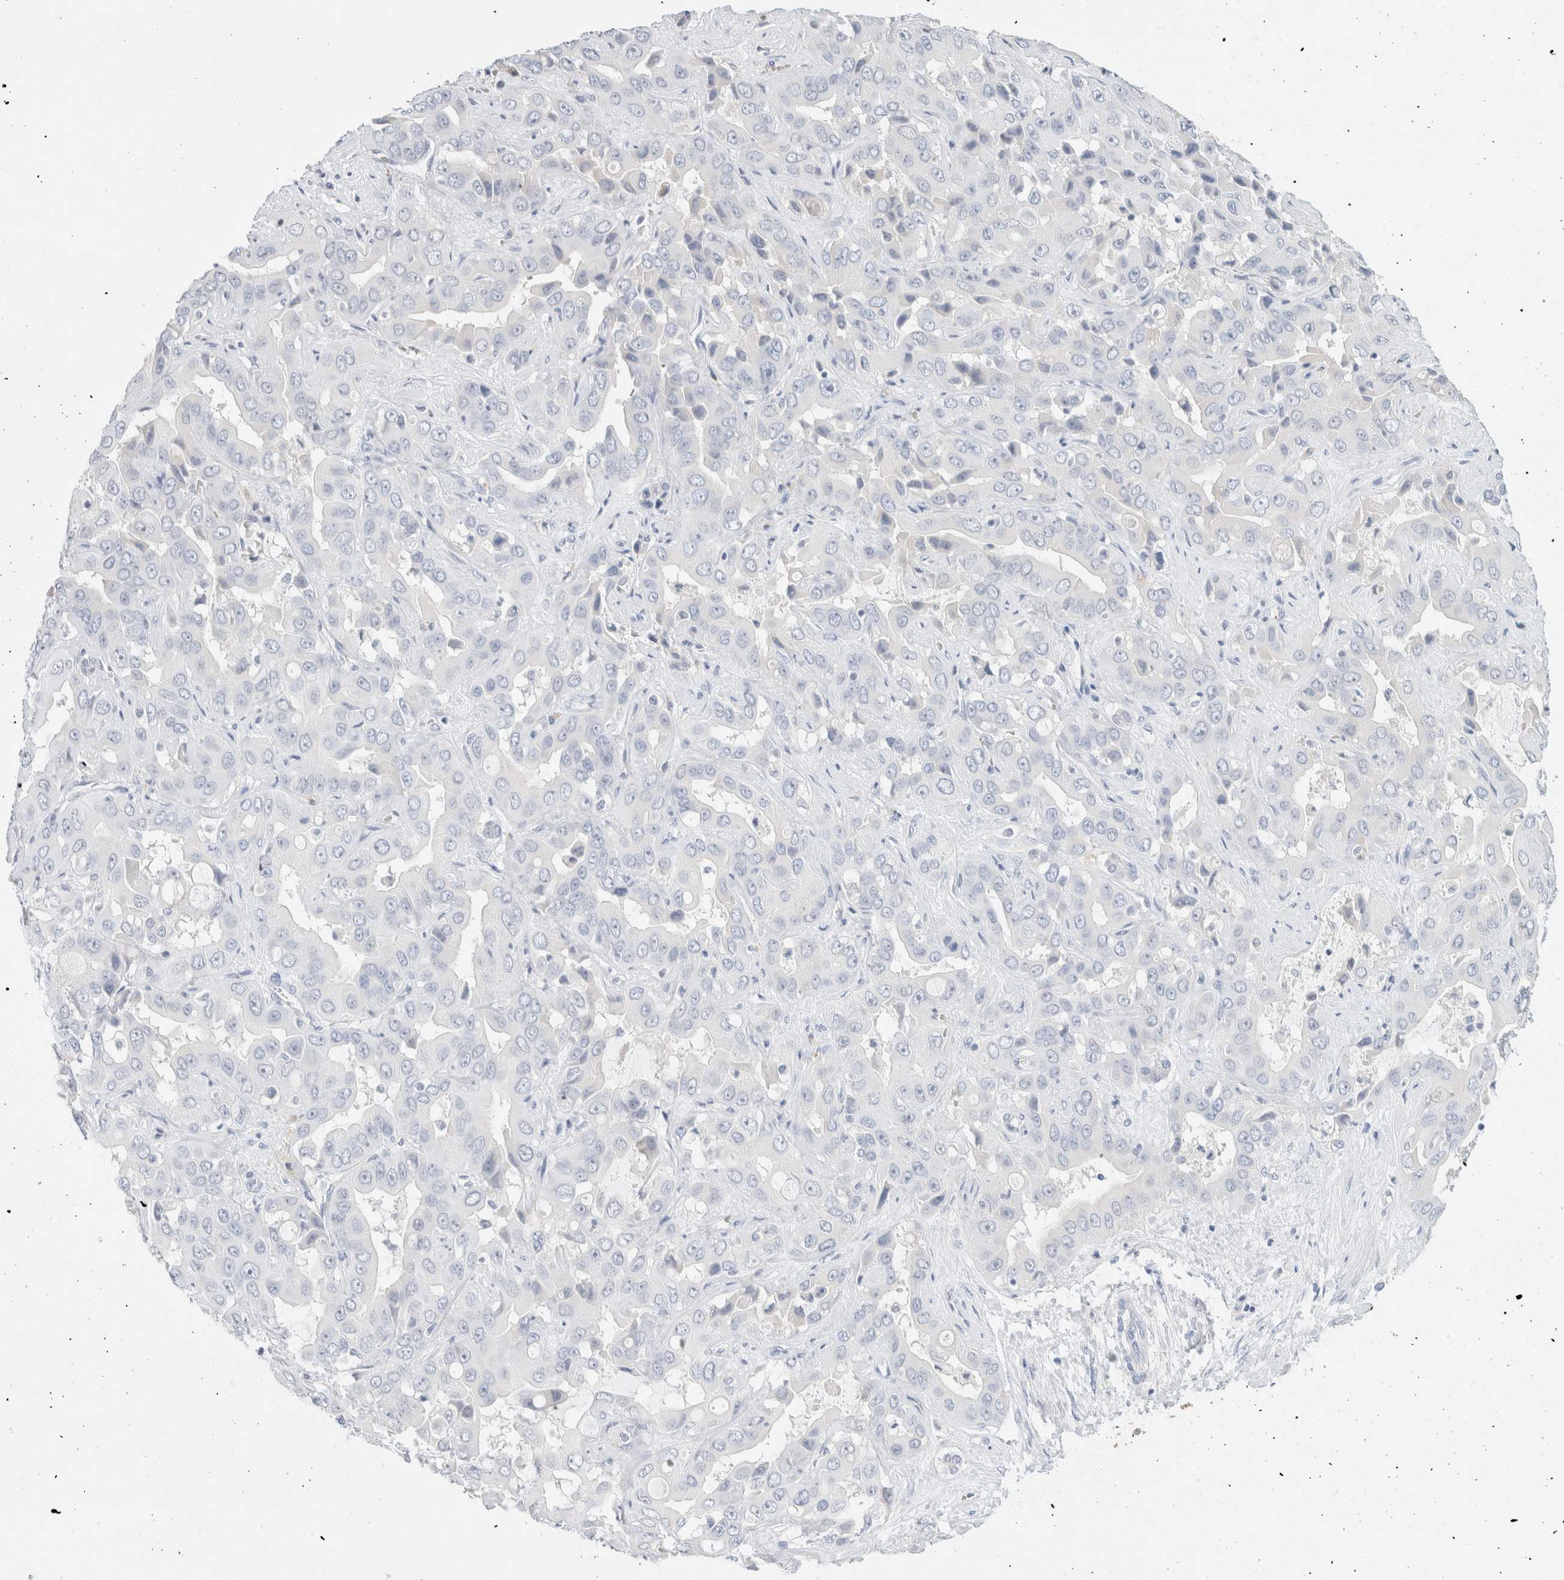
{"staining": {"intensity": "negative", "quantity": "none", "location": "none"}, "tissue": "liver cancer", "cell_type": "Tumor cells", "image_type": "cancer", "snomed": [{"axis": "morphology", "description": "Cholangiocarcinoma"}, {"axis": "topography", "description": "Liver"}], "caption": "Human liver cancer stained for a protein using immunohistochemistry (IHC) reveals no positivity in tumor cells.", "gene": "ARG1", "patient": {"sex": "female", "age": 52}}